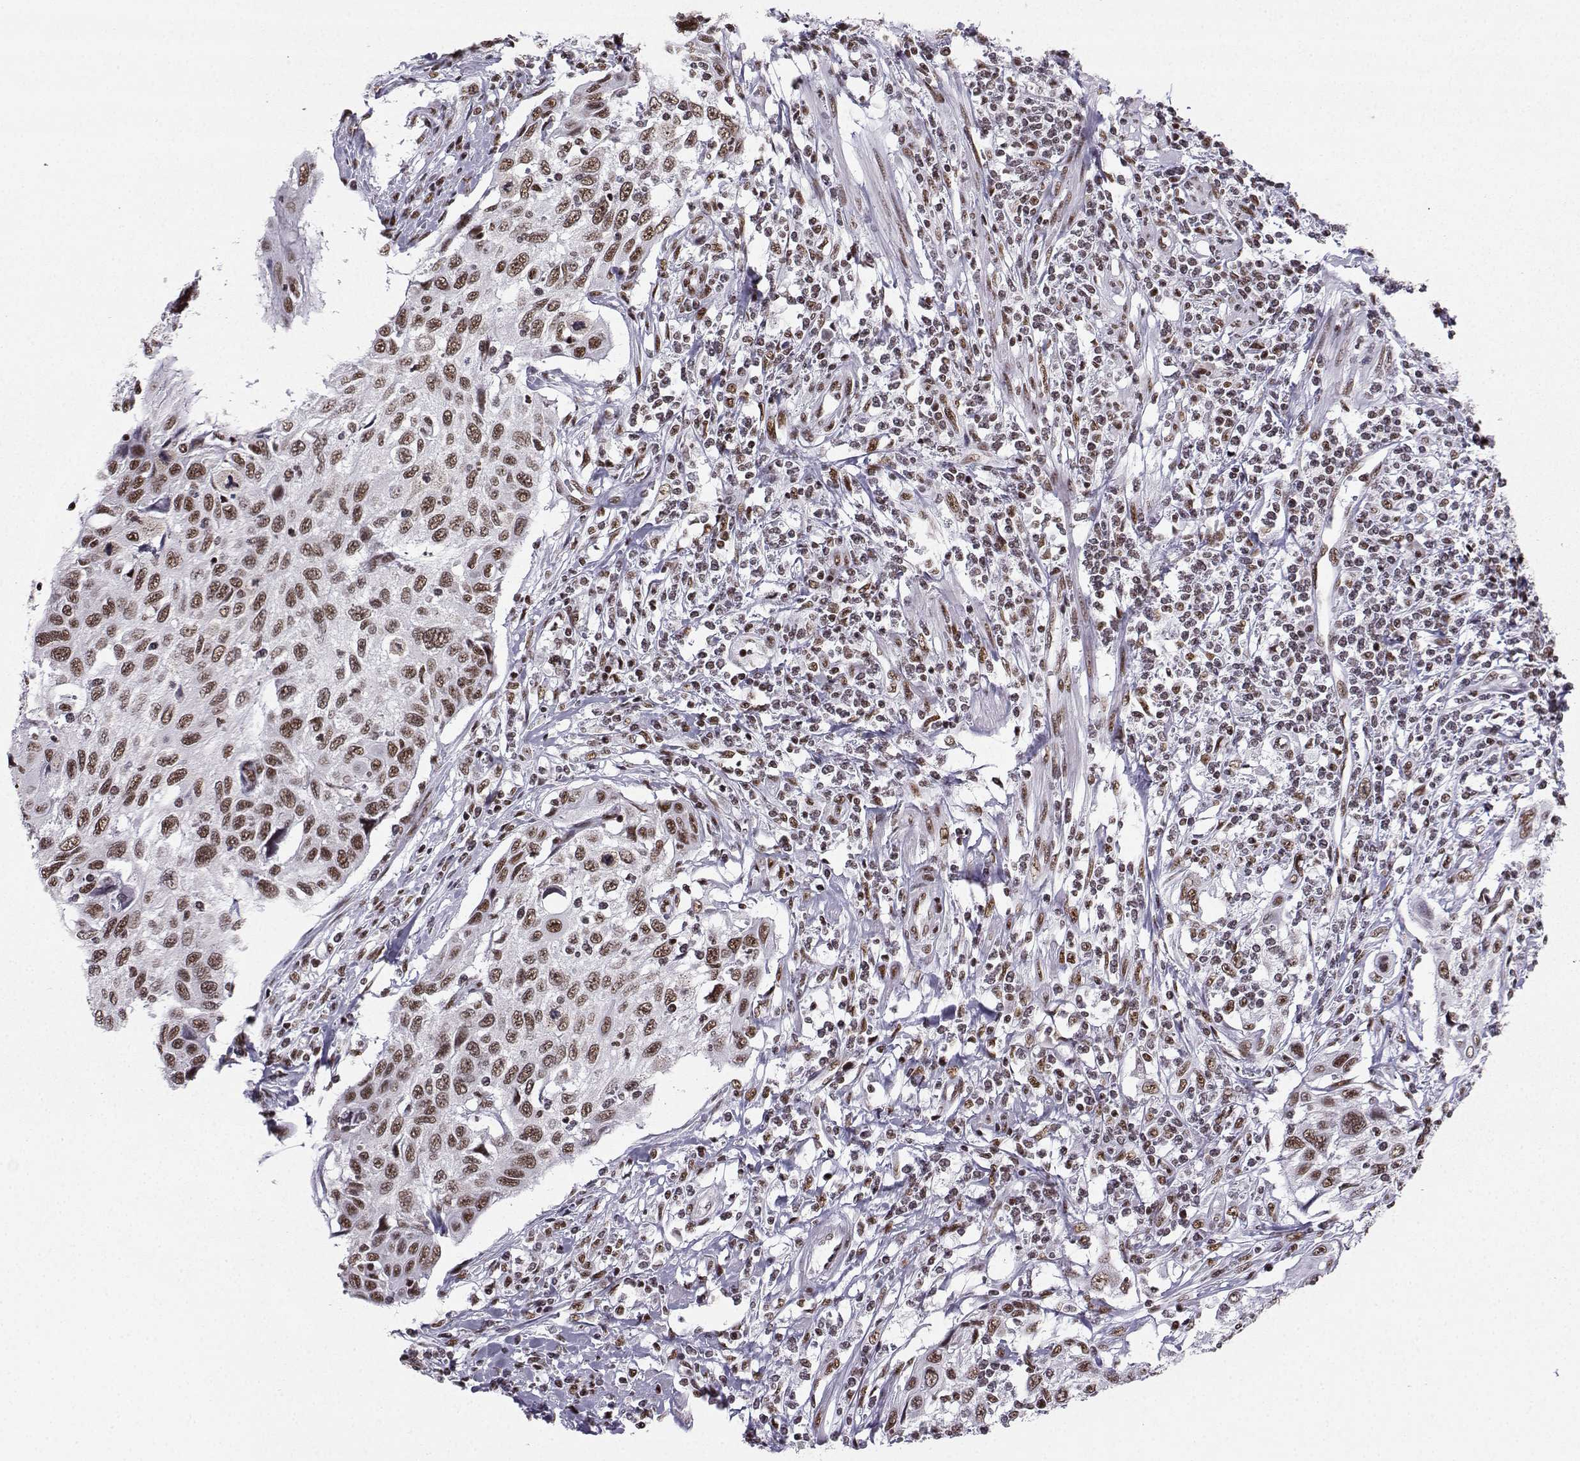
{"staining": {"intensity": "weak", "quantity": "25%-75%", "location": "nuclear"}, "tissue": "cervical cancer", "cell_type": "Tumor cells", "image_type": "cancer", "snomed": [{"axis": "morphology", "description": "Squamous cell carcinoma, NOS"}, {"axis": "topography", "description": "Cervix"}], "caption": "DAB immunohistochemical staining of human cervical cancer shows weak nuclear protein staining in approximately 25%-75% of tumor cells.", "gene": "SNRPB2", "patient": {"sex": "female", "age": 70}}